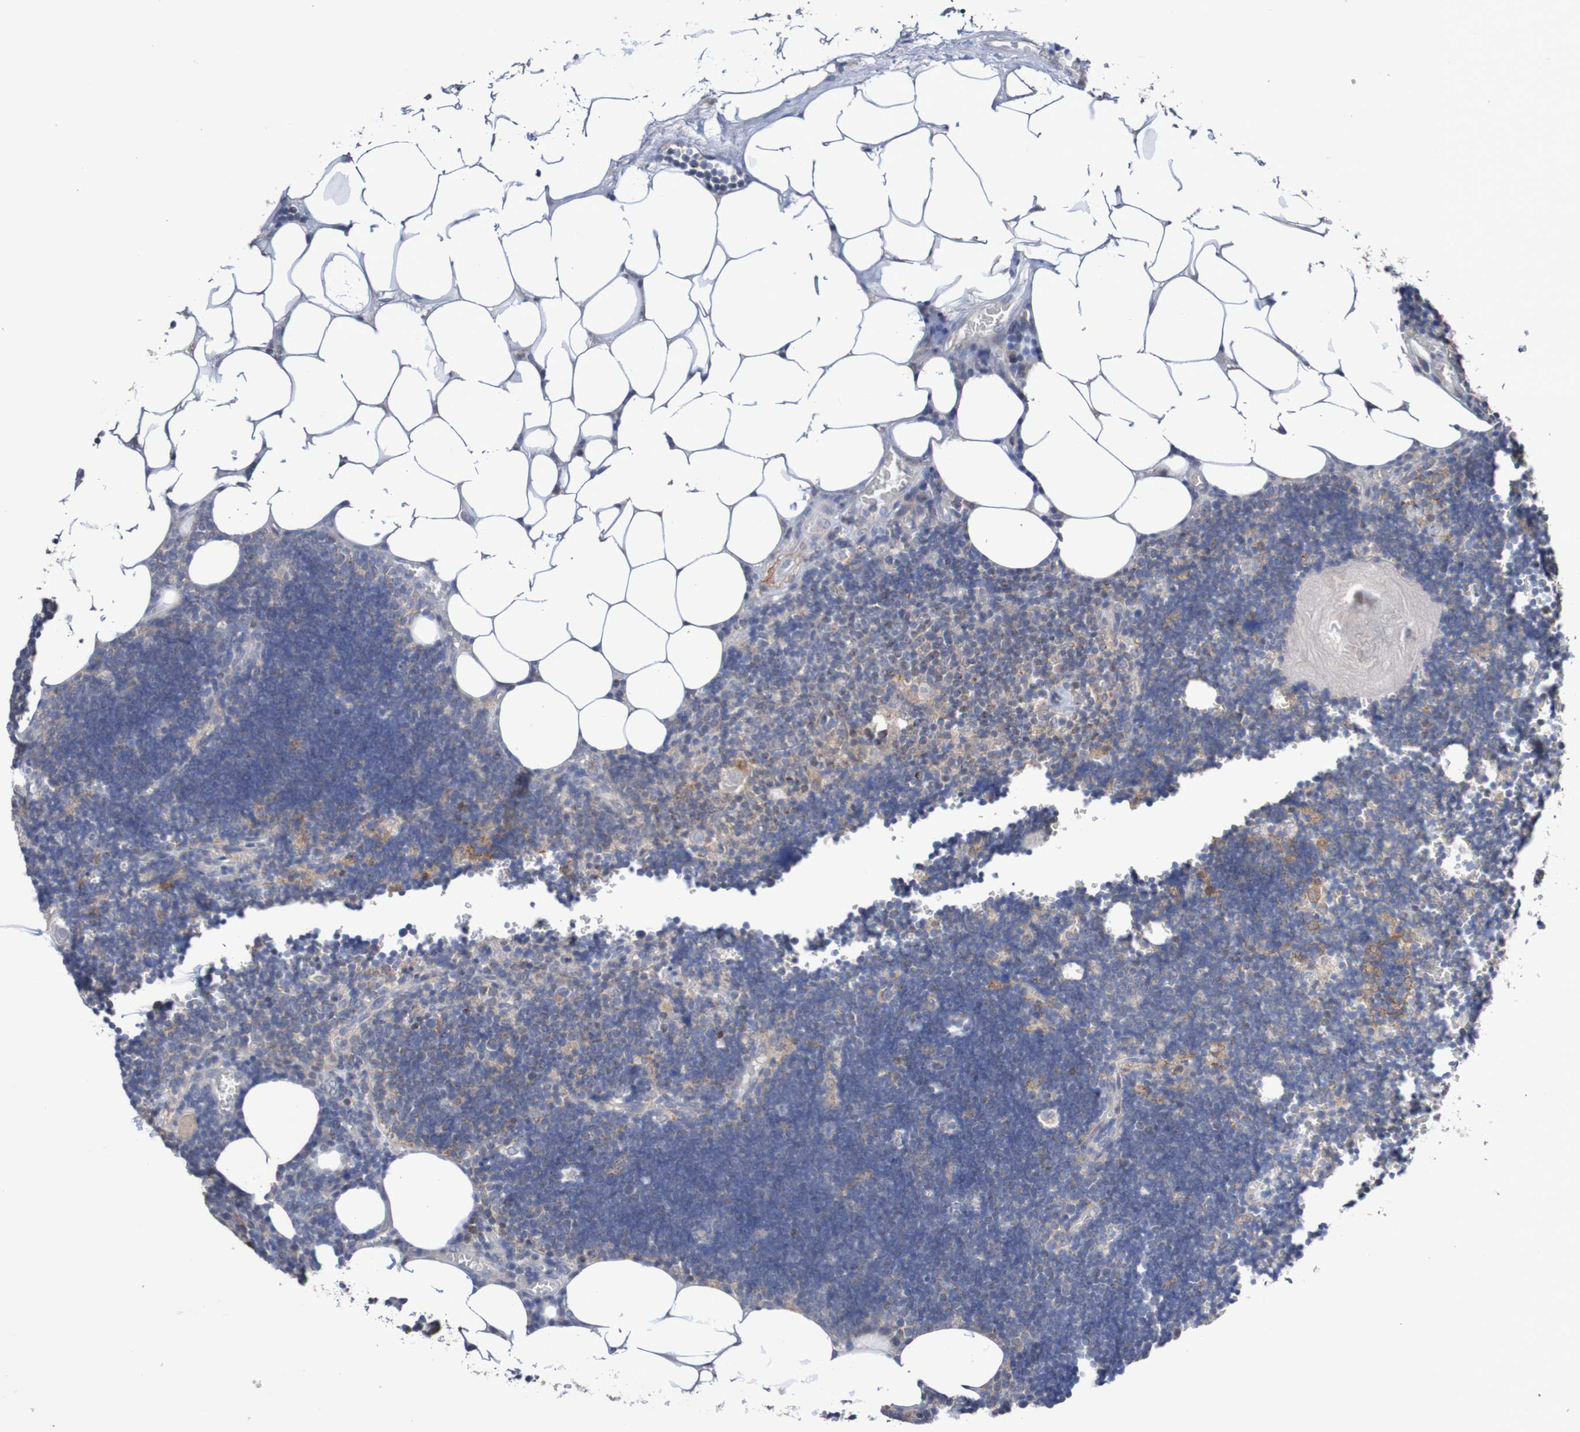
{"staining": {"intensity": "moderate", "quantity": ">75%", "location": "cytoplasmic/membranous"}, "tissue": "lymph node", "cell_type": "Germinal center cells", "image_type": "normal", "snomed": [{"axis": "morphology", "description": "Normal tissue, NOS"}, {"axis": "topography", "description": "Lymph node"}], "caption": "Protein staining of normal lymph node shows moderate cytoplasmic/membranous positivity in about >75% of germinal center cells. (DAB (3,3'-diaminobenzidine) IHC with brightfield microscopy, high magnification).", "gene": "C3orf18", "patient": {"sex": "male", "age": 33}}